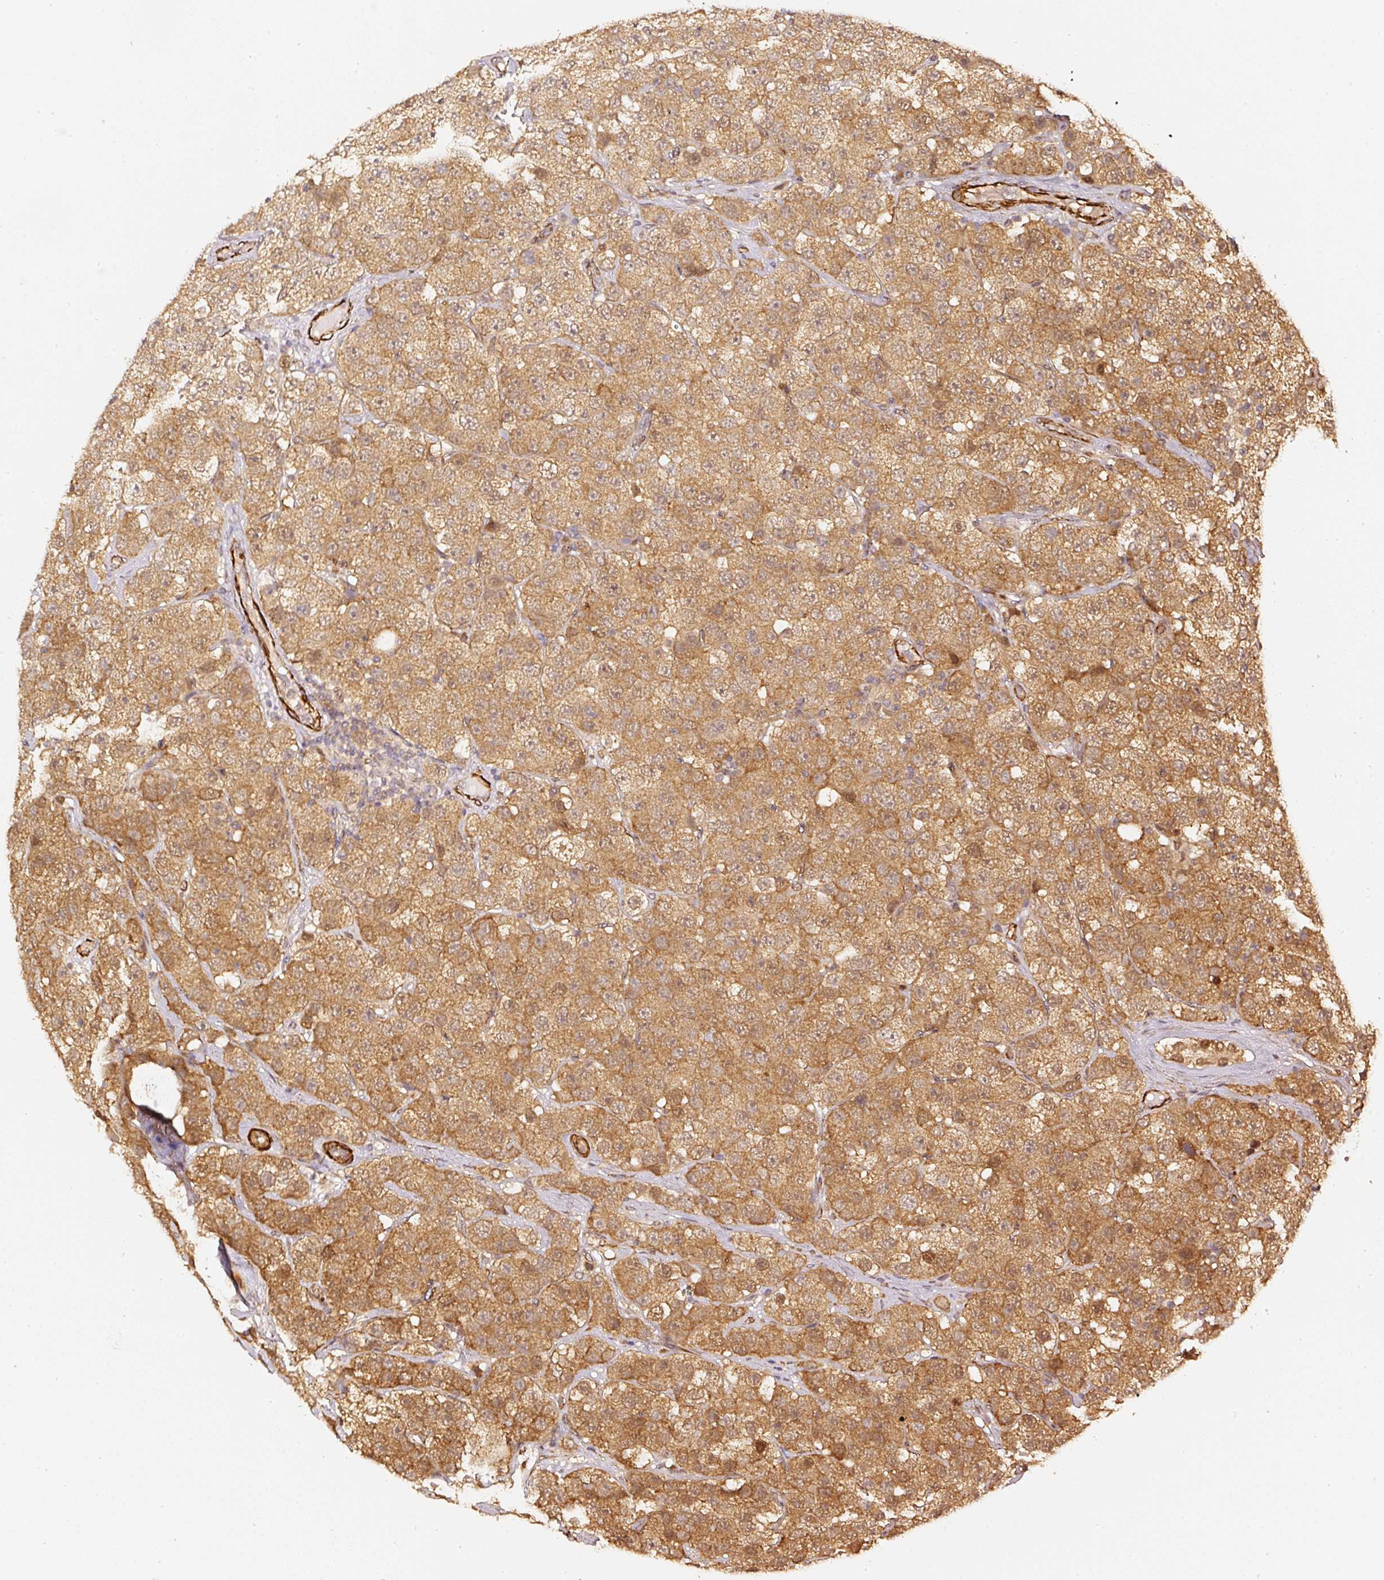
{"staining": {"intensity": "moderate", "quantity": ">75%", "location": "cytoplasmic/membranous,nuclear"}, "tissue": "testis cancer", "cell_type": "Tumor cells", "image_type": "cancer", "snomed": [{"axis": "morphology", "description": "Seminoma, NOS"}, {"axis": "topography", "description": "Testis"}], "caption": "Testis cancer was stained to show a protein in brown. There is medium levels of moderate cytoplasmic/membranous and nuclear positivity in about >75% of tumor cells.", "gene": "PSMD1", "patient": {"sex": "male", "age": 28}}